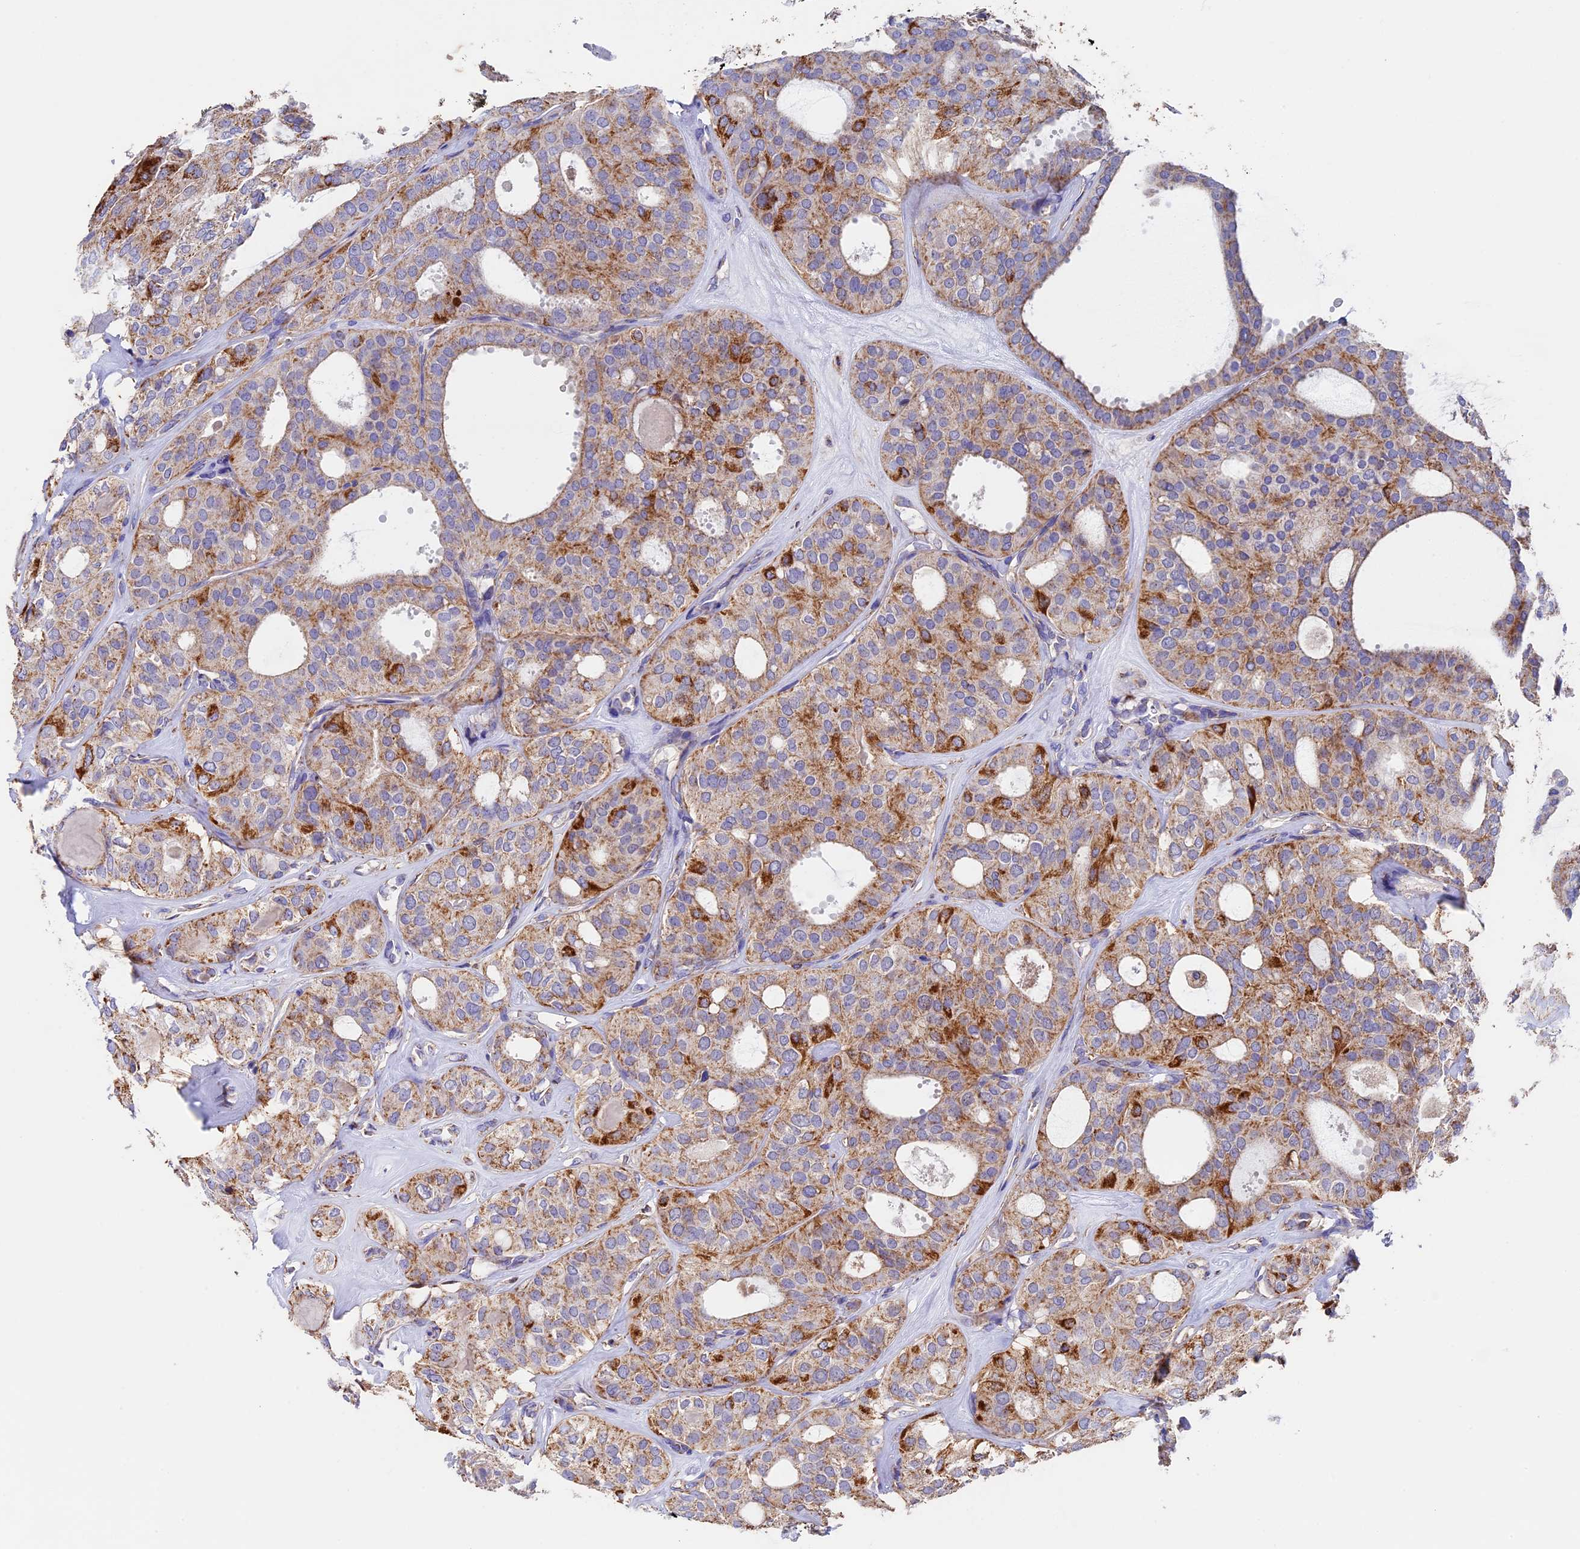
{"staining": {"intensity": "moderate", "quantity": ">75%", "location": "cytoplasmic/membranous"}, "tissue": "thyroid cancer", "cell_type": "Tumor cells", "image_type": "cancer", "snomed": [{"axis": "morphology", "description": "Follicular adenoma carcinoma, NOS"}, {"axis": "topography", "description": "Thyroid gland"}], "caption": "Immunohistochemical staining of human follicular adenoma carcinoma (thyroid) reveals medium levels of moderate cytoplasmic/membranous expression in approximately >75% of tumor cells.", "gene": "ADAT1", "patient": {"sex": "male", "age": 75}}